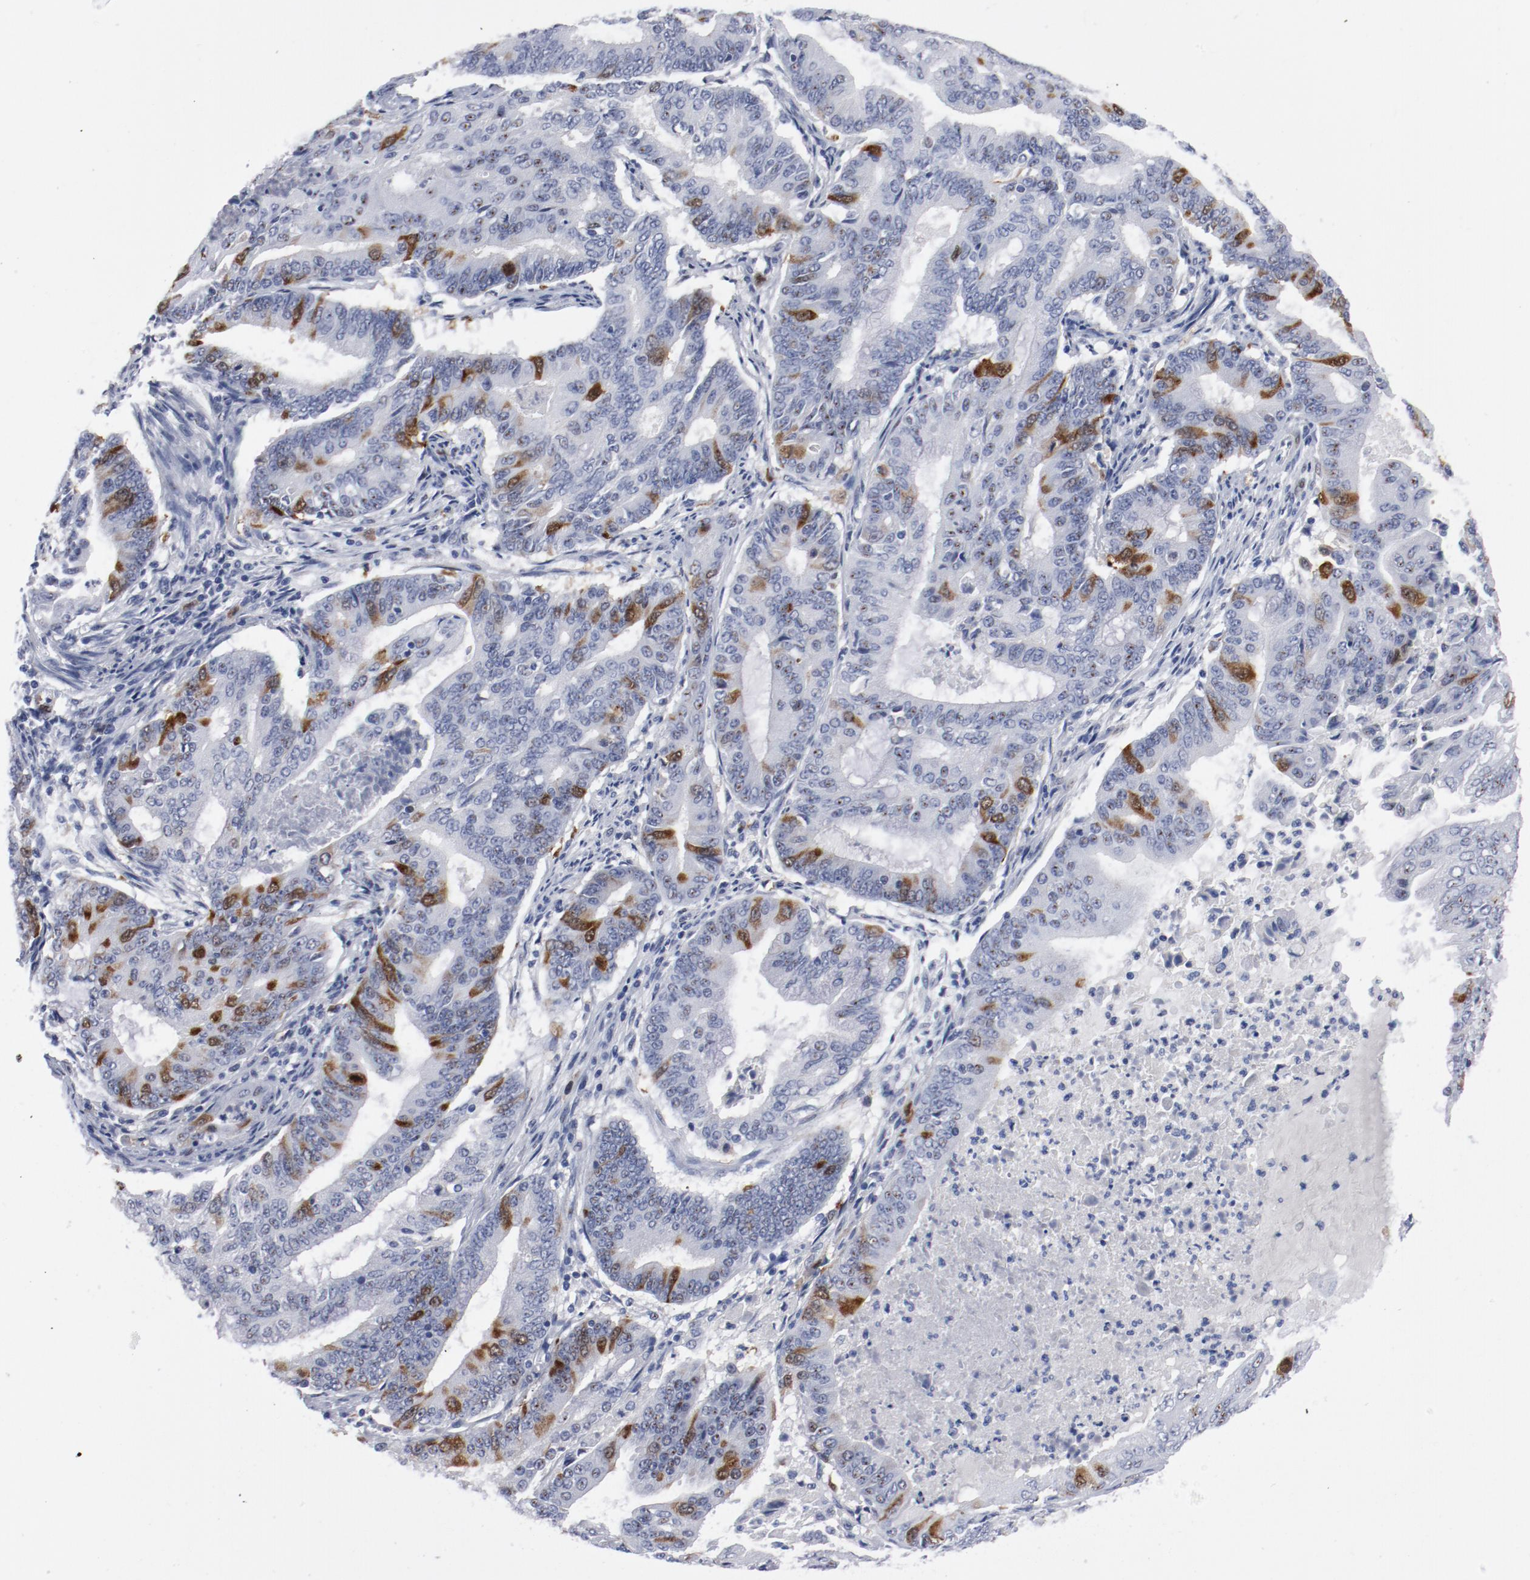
{"staining": {"intensity": "strong", "quantity": "<25%", "location": "cytoplasmic/membranous,nuclear"}, "tissue": "endometrial cancer", "cell_type": "Tumor cells", "image_type": "cancer", "snomed": [{"axis": "morphology", "description": "Adenocarcinoma, NOS"}, {"axis": "topography", "description": "Endometrium"}], "caption": "An image of human adenocarcinoma (endometrial) stained for a protein exhibits strong cytoplasmic/membranous and nuclear brown staining in tumor cells.", "gene": "CDC20", "patient": {"sex": "female", "age": 63}}